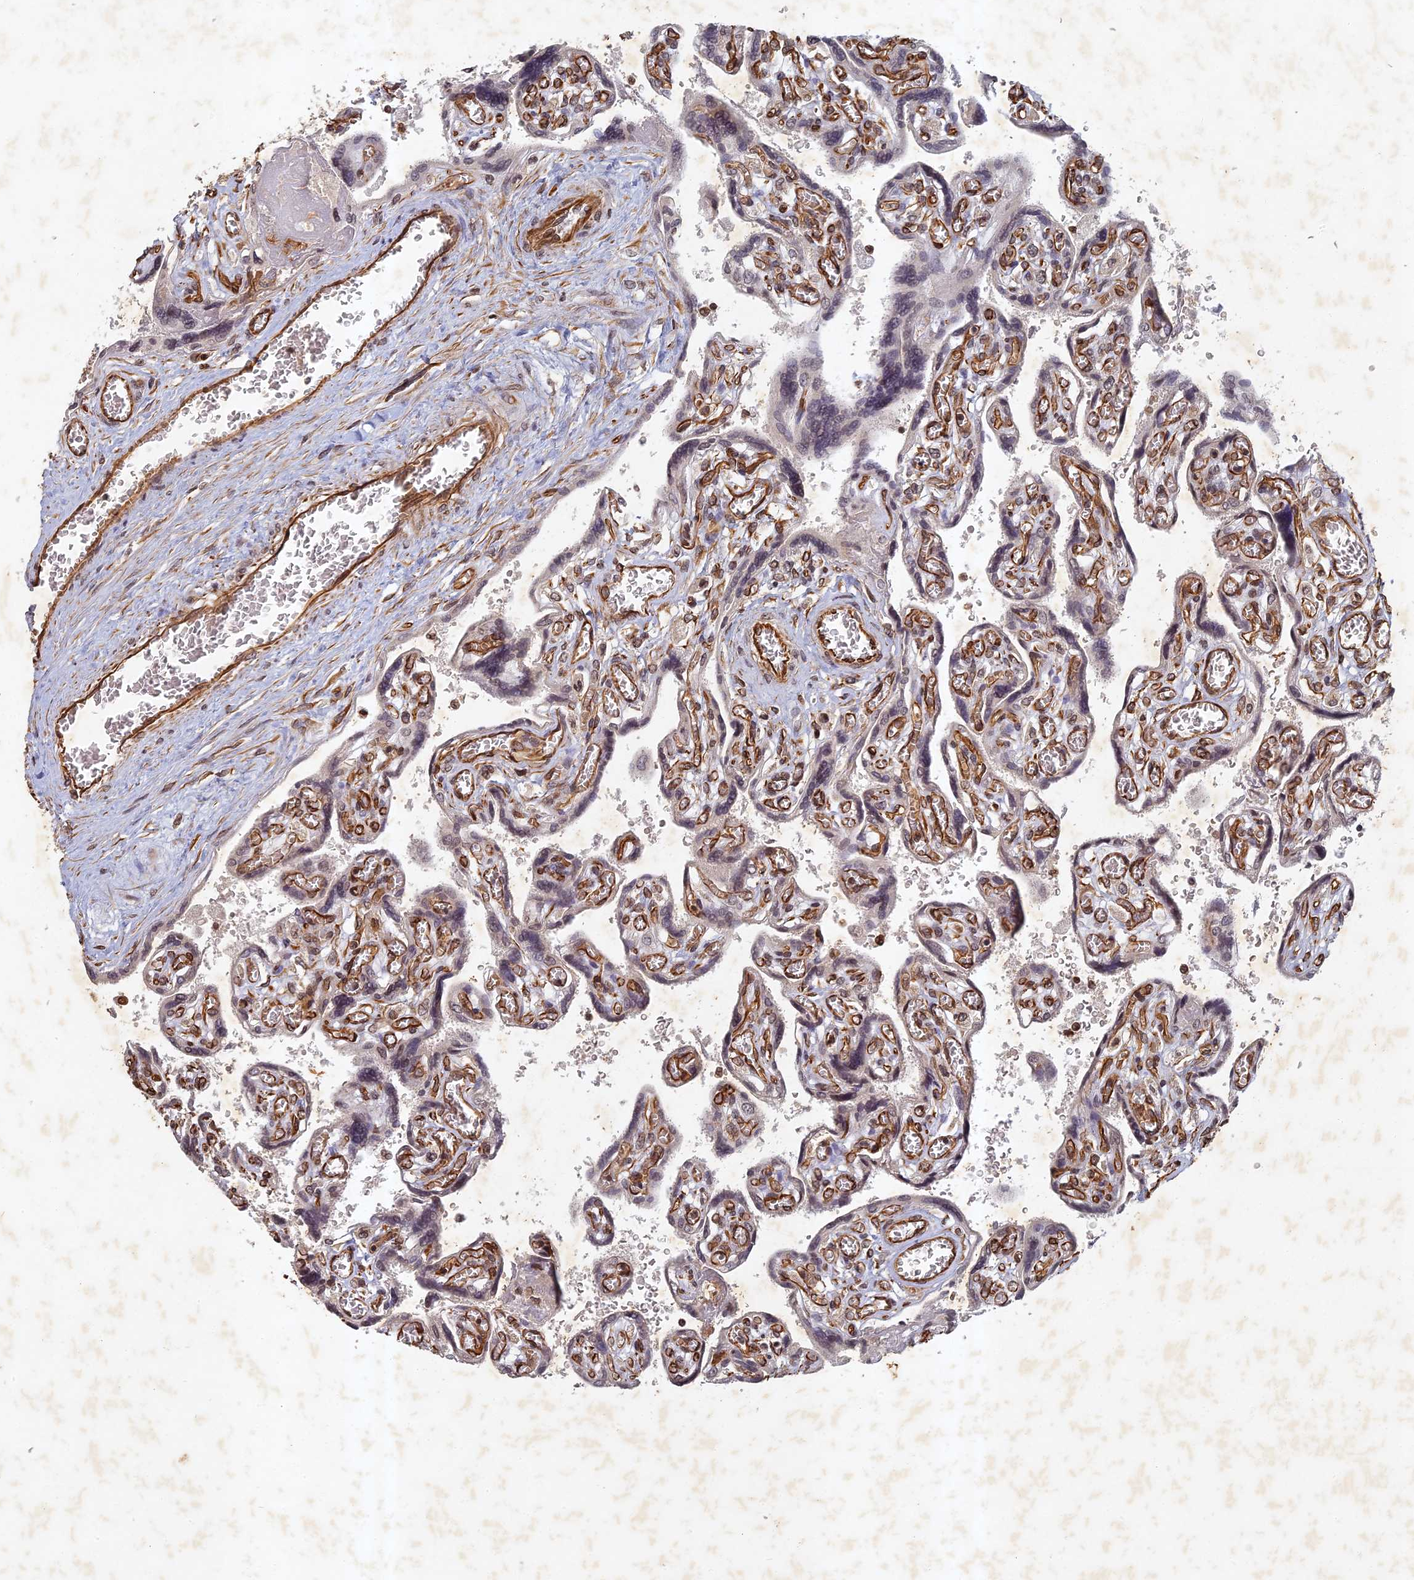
{"staining": {"intensity": "weak", "quantity": "25%-75%", "location": "nuclear"}, "tissue": "placenta", "cell_type": "Trophoblastic cells", "image_type": "normal", "snomed": [{"axis": "morphology", "description": "Normal tissue, NOS"}, {"axis": "topography", "description": "Placenta"}], "caption": "Immunohistochemistry (IHC) photomicrograph of benign placenta: placenta stained using immunohistochemistry demonstrates low levels of weak protein expression localized specifically in the nuclear of trophoblastic cells, appearing as a nuclear brown color.", "gene": "ABCB10", "patient": {"sex": "female", "age": 39}}